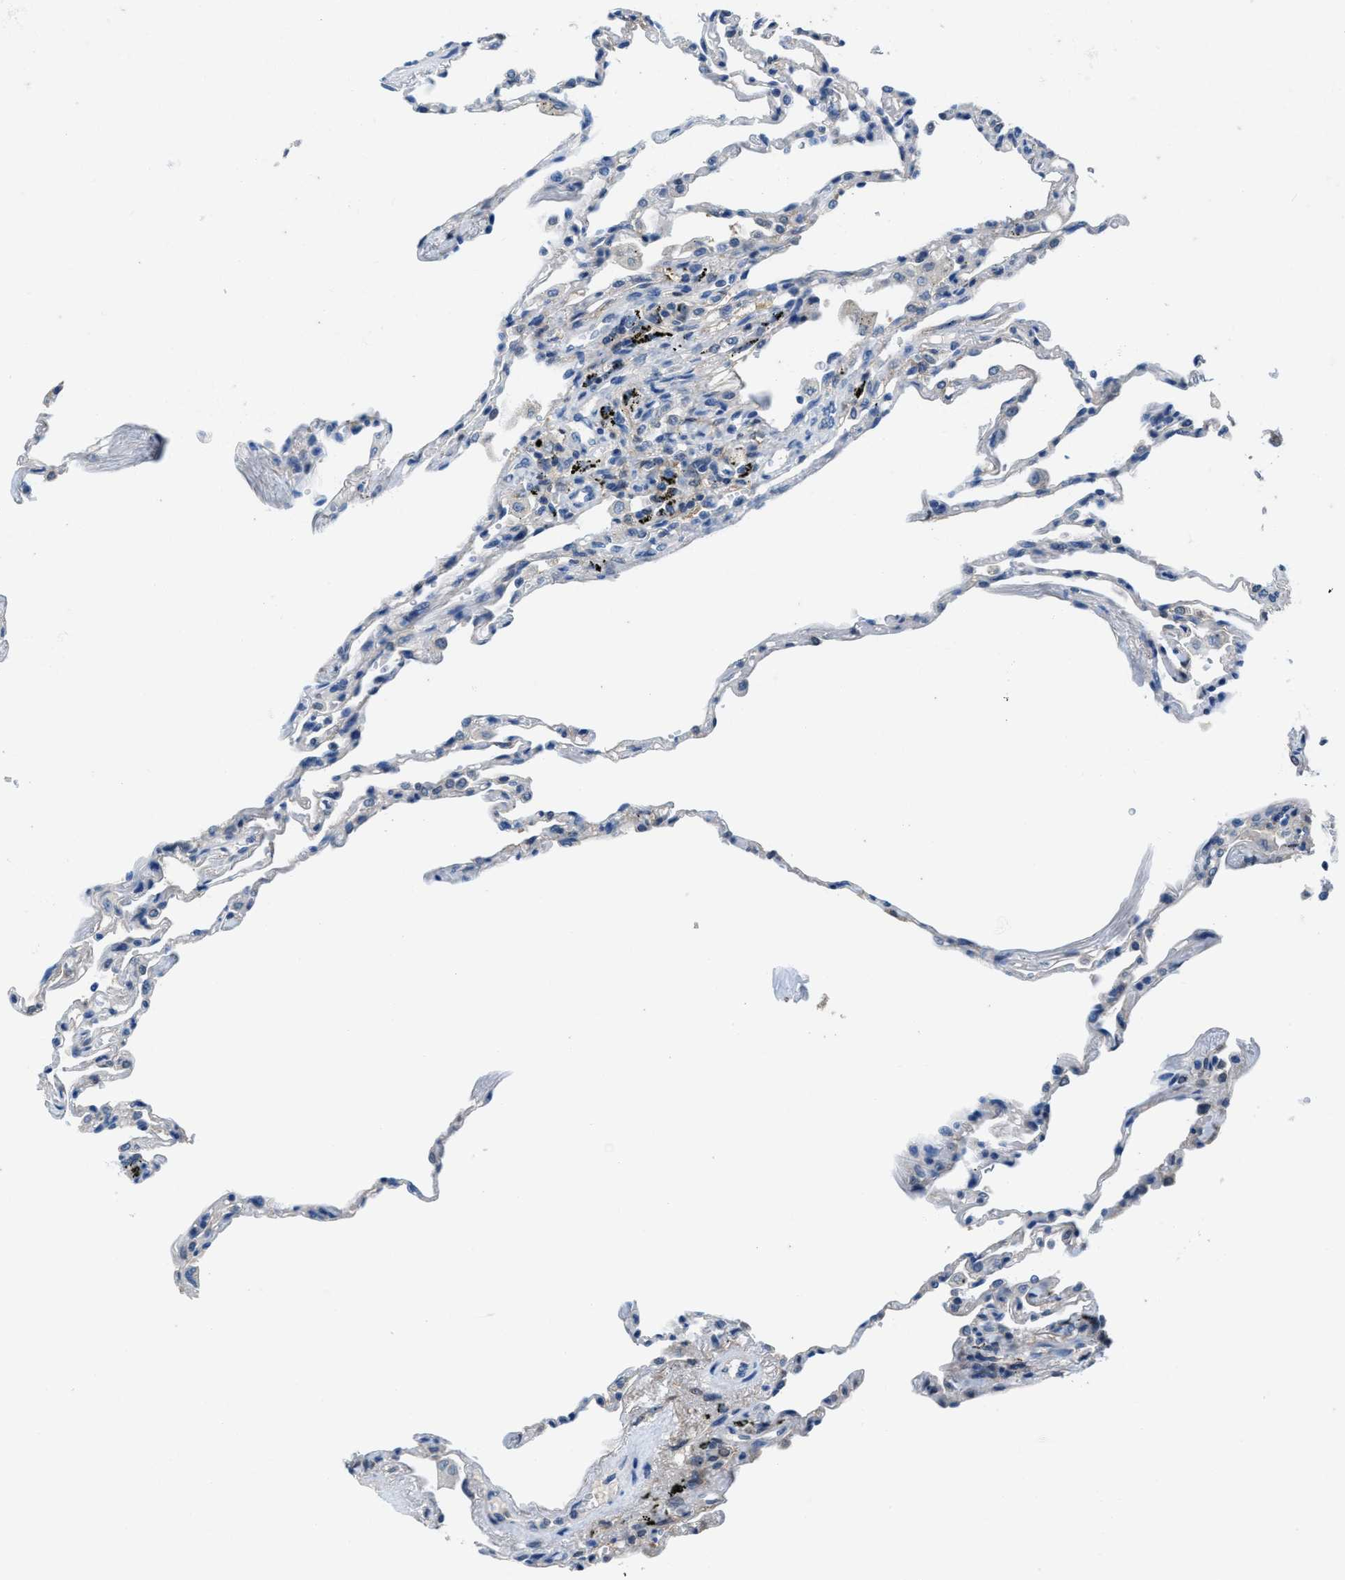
{"staining": {"intensity": "negative", "quantity": "none", "location": "none"}, "tissue": "lung", "cell_type": "Alveolar cells", "image_type": "normal", "snomed": [{"axis": "morphology", "description": "Normal tissue, NOS"}, {"axis": "topography", "description": "Lung"}], "caption": "This is an IHC histopathology image of benign lung. There is no positivity in alveolar cells.", "gene": "NUDT5", "patient": {"sex": "male", "age": 59}}